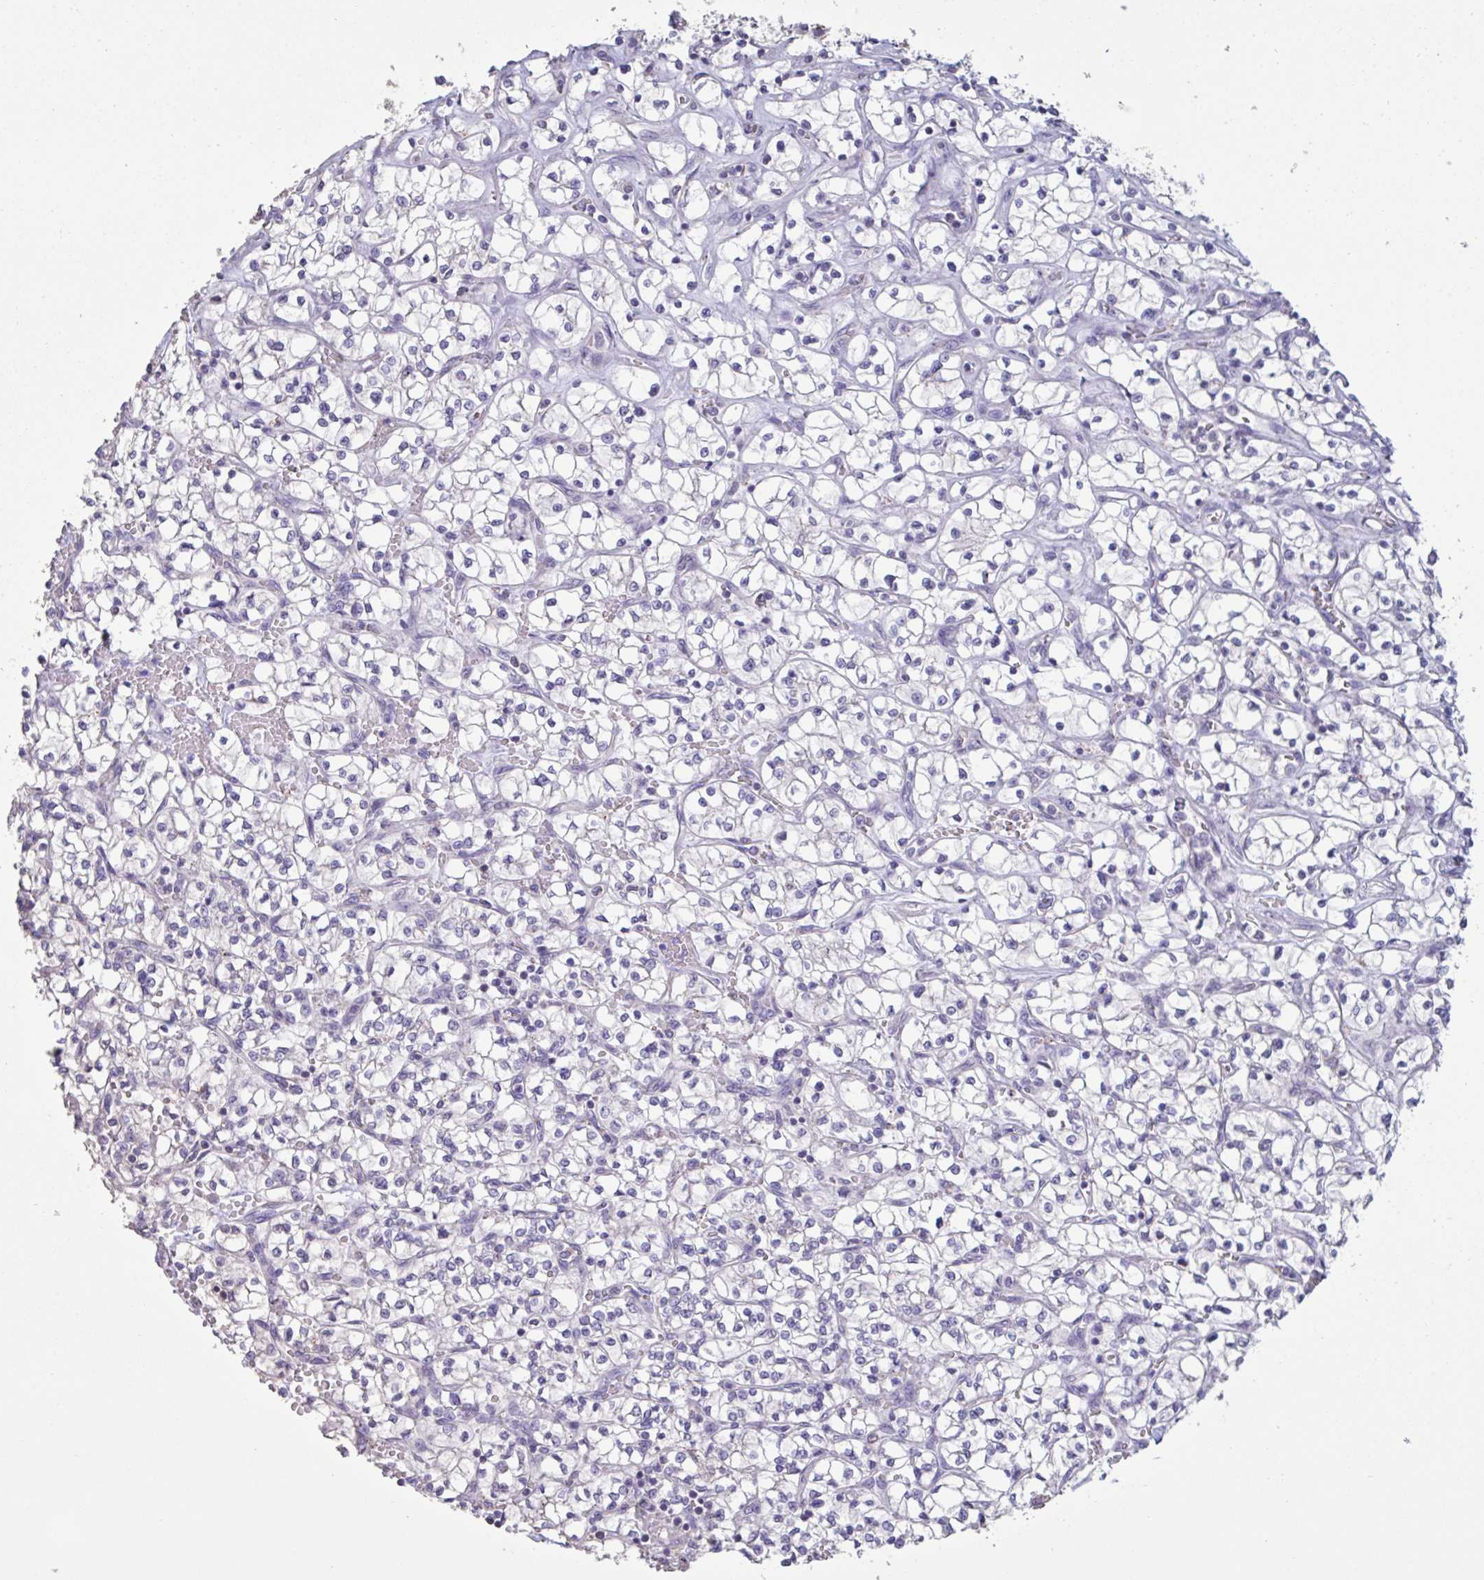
{"staining": {"intensity": "negative", "quantity": "none", "location": "none"}, "tissue": "renal cancer", "cell_type": "Tumor cells", "image_type": "cancer", "snomed": [{"axis": "morphology", "description": "Adenocarcinoma, NOS"}, {"axis": "topography", "description": "Kidney"}], "caption": "The photomicrograph shows no staining of tumor cells in renal adenocarcinoma.", "gene": "CHMP5", "patient": {"sex": "female", "age": 64}}